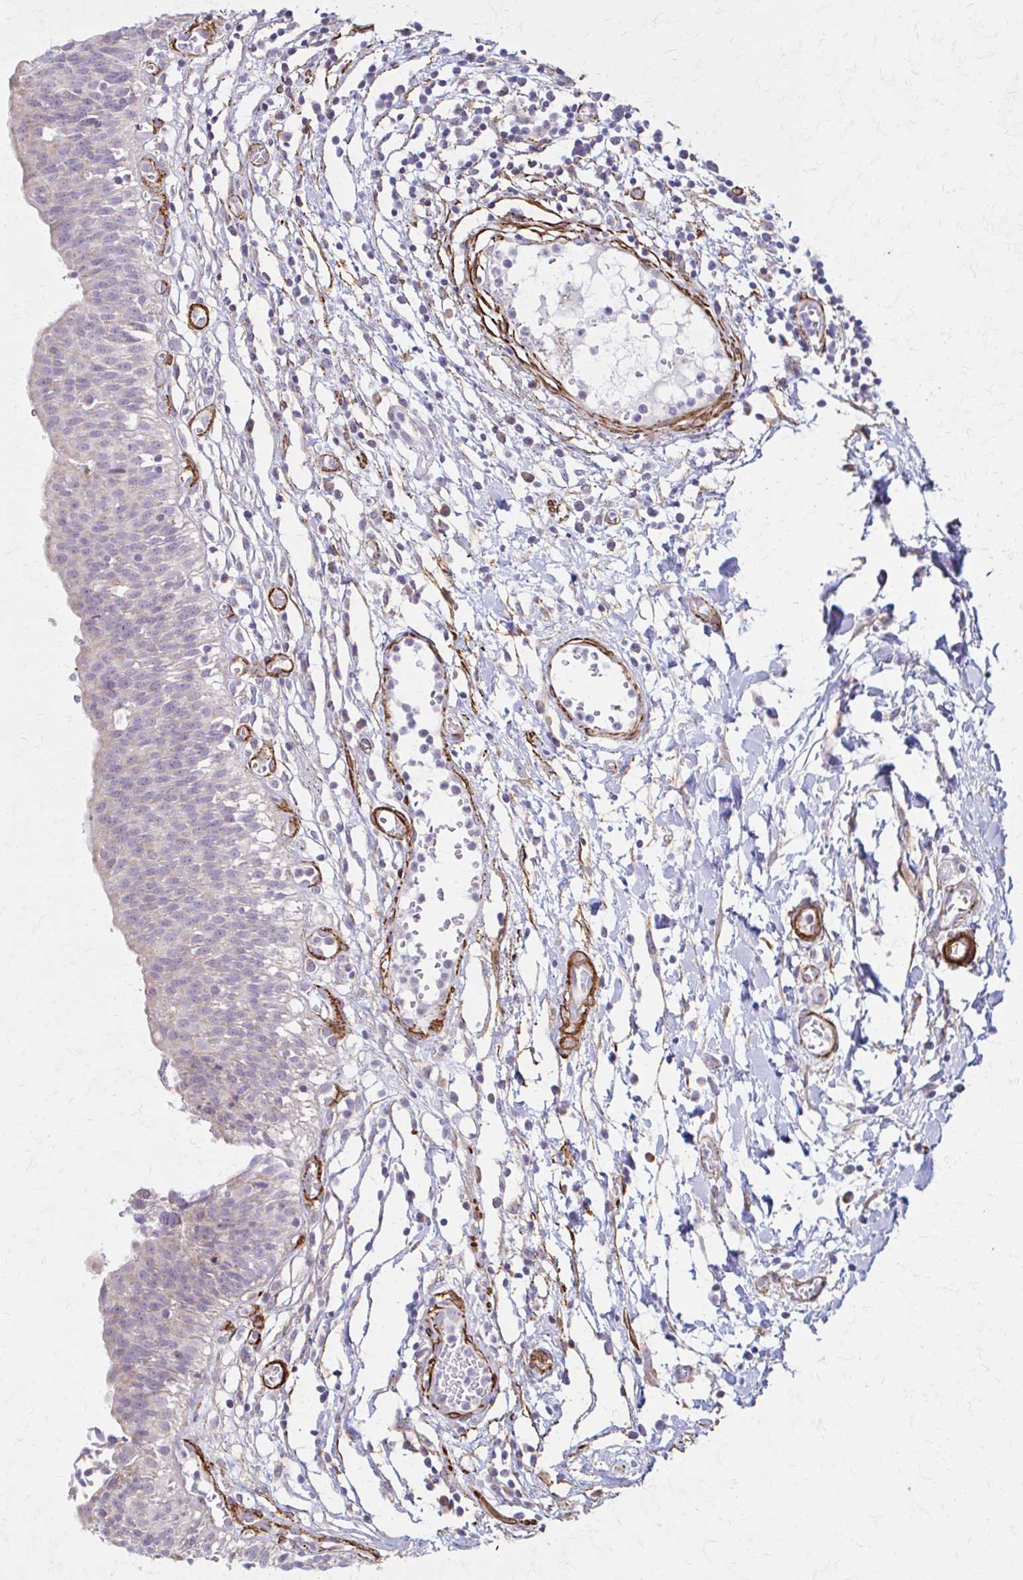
{"staining": {"intensity": "weak", "quantity": "25%-75%", "location": "cytoplasmic/membranous"}, "tissue": "urinary bladder", "cell_type": "Urothelial cells", "image_type": "normal", "snomed": [{"axis": "morphology", "description": "Normal tissue, NOS"}, {"axis": "topography", "description": "Urinary bladder"}], "caption": "High-power microscopy captured an immunohistochemistry micrograph of unremarkable urinary bladder, revealing weak cytoplasmic/membranous expression in approximately 25%-75% of urothelial cells.", "gene": "TIMMDC1", "patient": {"sex": "male", "age": 64}}